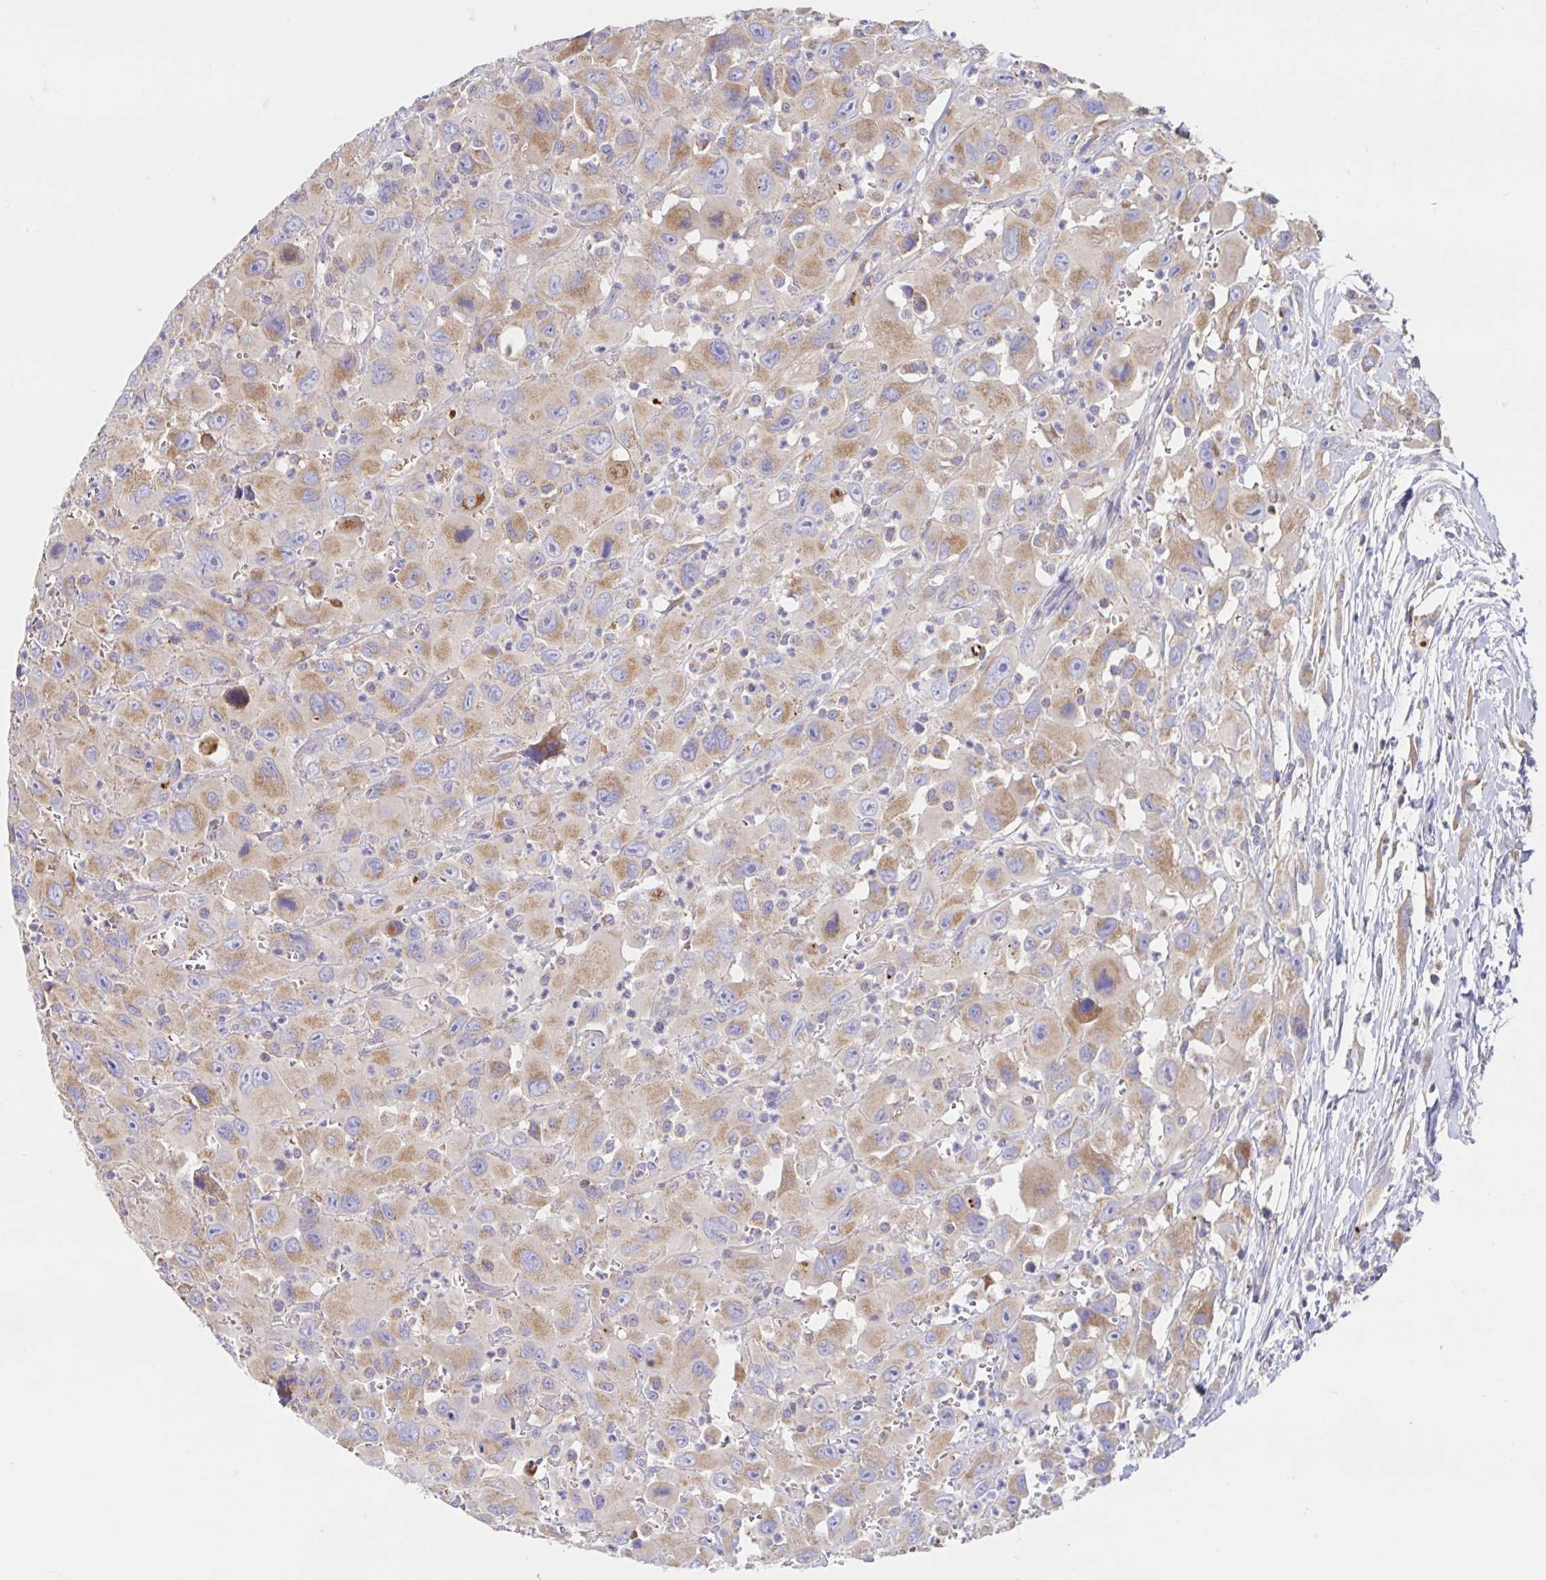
{"staining": {"intensity": "moderate", "quantity": ">75%", "location": "cytoplasmic/membranous"}, "tissue": "head and neck cancer", "cell_type": "Tumor cells", "image_type": "cancer", "snomed": [{"axis": "morphology", "description": "Squamous cell carcinoma, NOS"}, {"axis": "morphology", "description": "Squamous cell carcinoma, metastatic, NOS"}, {"axis": "topography", "description": "Oral tissue"}, {"axis": "topography", "description": "Head-Neck"}], "caption": "DAB immunohistochemical staining of human metastatic squamous cell carcinoma (head and neck) displays moderate cytoplasmic/membranous protein expression in about >75% of tumor cells.", "gene": "PRDX3", "patient": {"sex": "female", "age": 85}}